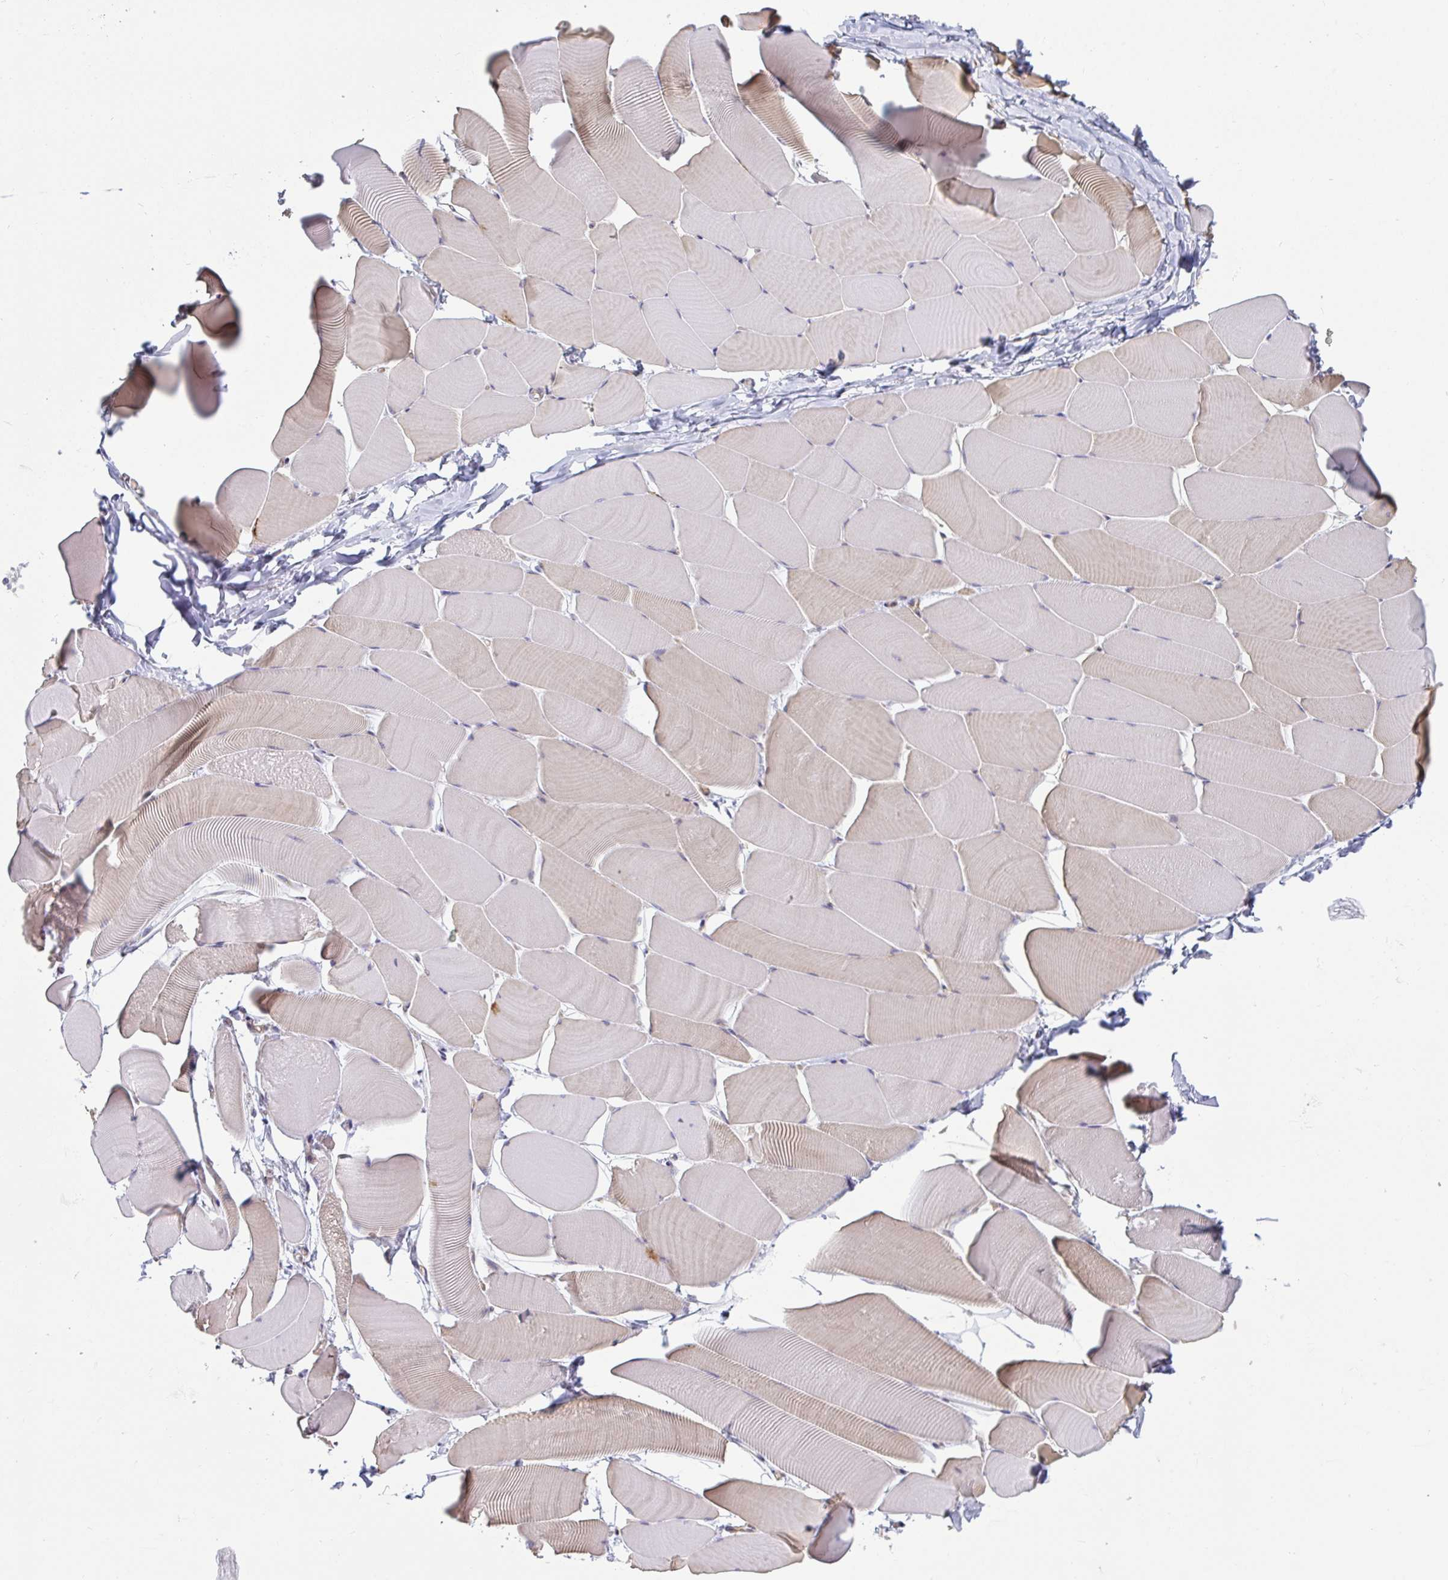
{"staining": {"intensity": "weak", "quantity": "<25%", "location": "cytoplasmic/membranous"}, "tissue": "skeletal muscle", "cell_type": "Myocytes", "image_type": "normal", "snomed": [{"axis": "morphology", "description": "Normal tissue, NOS"}, {"axis": "topography", "description": "Skeletal muscle"}], "caption": "Myocytes show no significant positivity in normal skeletal muscle.", "gene": "IFIT3", "patient": {"sex": "male", "age": 25}}